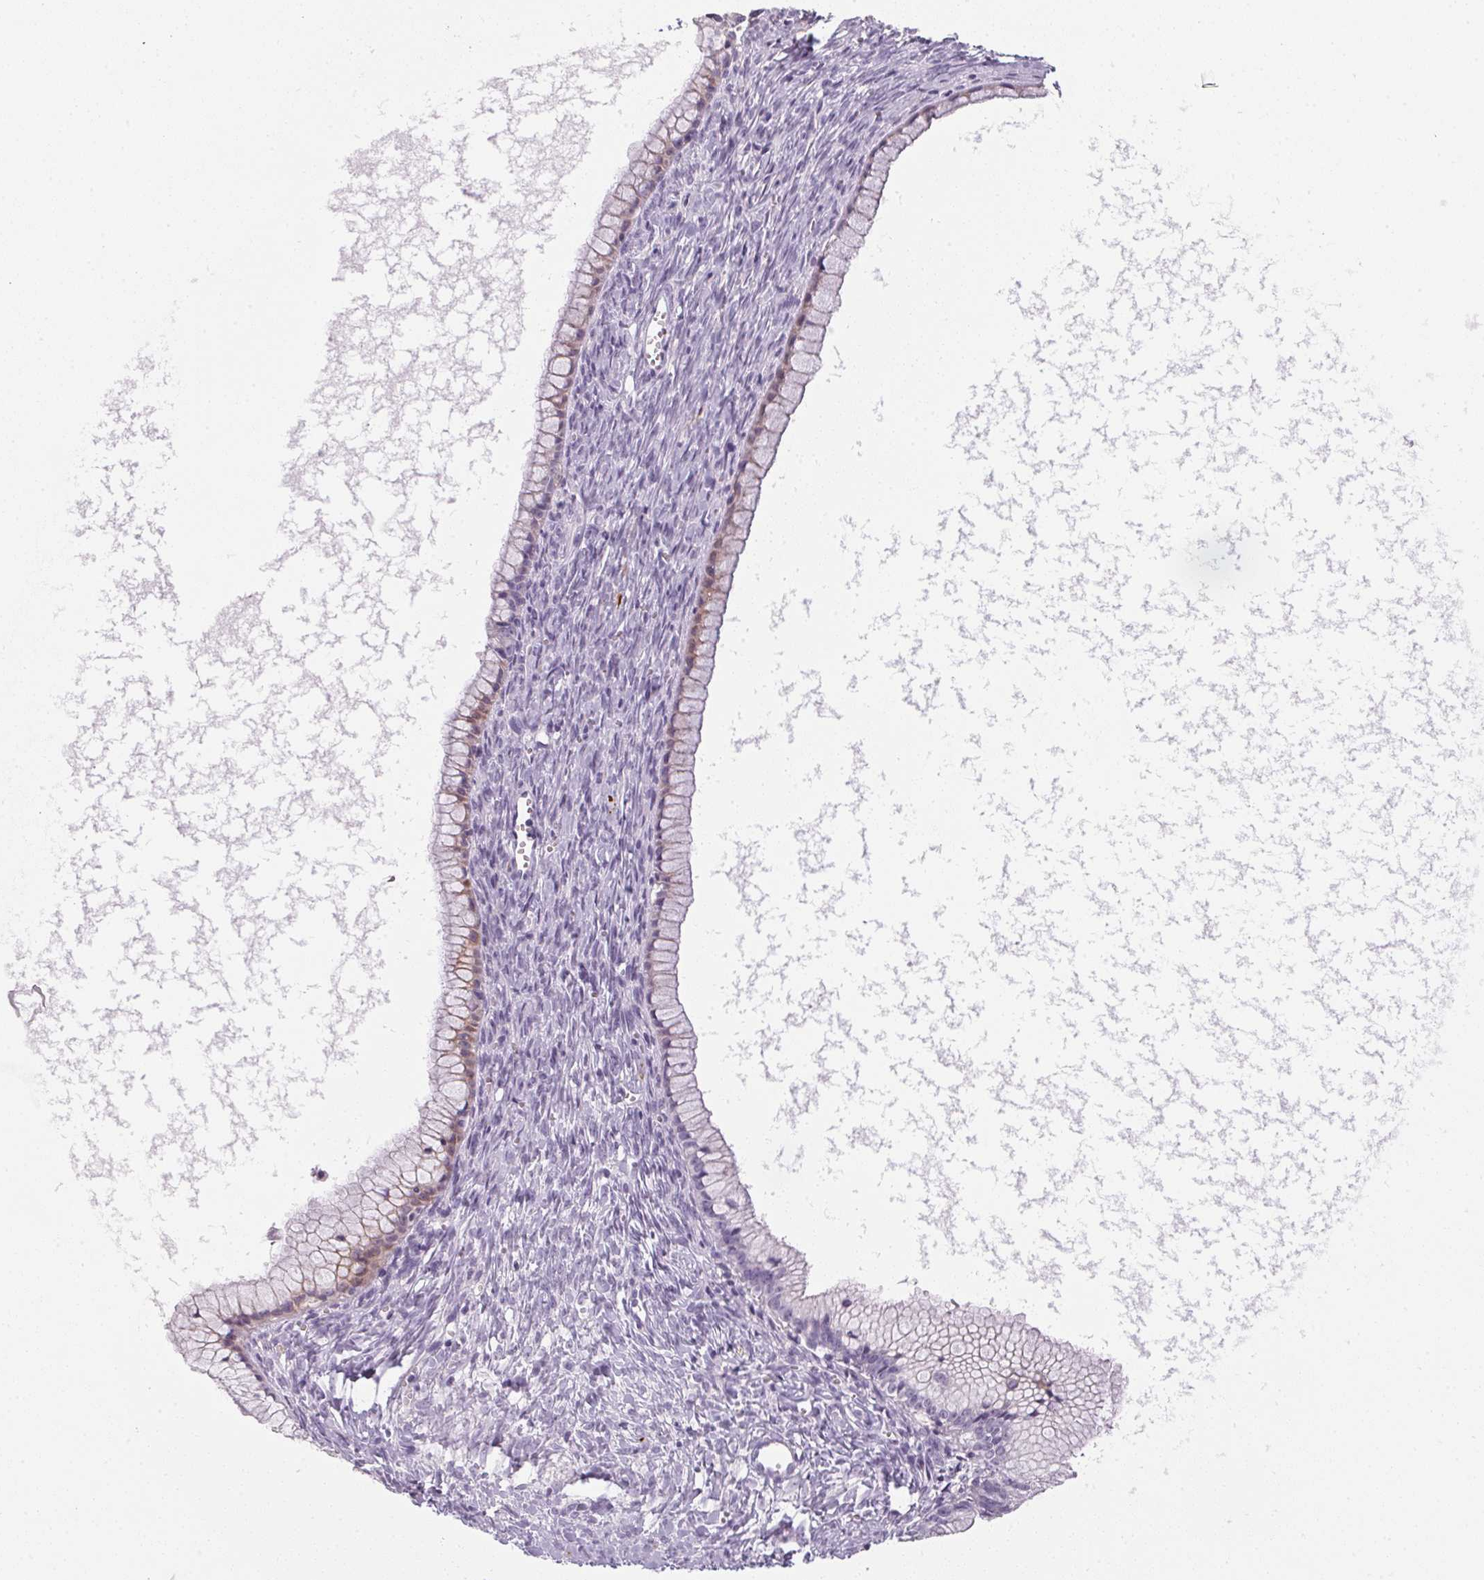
{"staining": {"intensity": "weak", "quantity": "<25%", "location": "cytoplasmic/membranous"}, "tissue": "ovarian cancer", "cell_type": "Tumor cells", "image_type": "cancer", "snomed": [{"axis": "morphology", "description": "Cystadenocarcinoma, mucinous, NOS"}, {"axis": "topography", "description": "Ovary"}], "caption": "Tumor cells are negative for brown protein staining in ovarian cancer.", "gene": "ECPAS", "patient": {"sex": "female", "age": 41}}